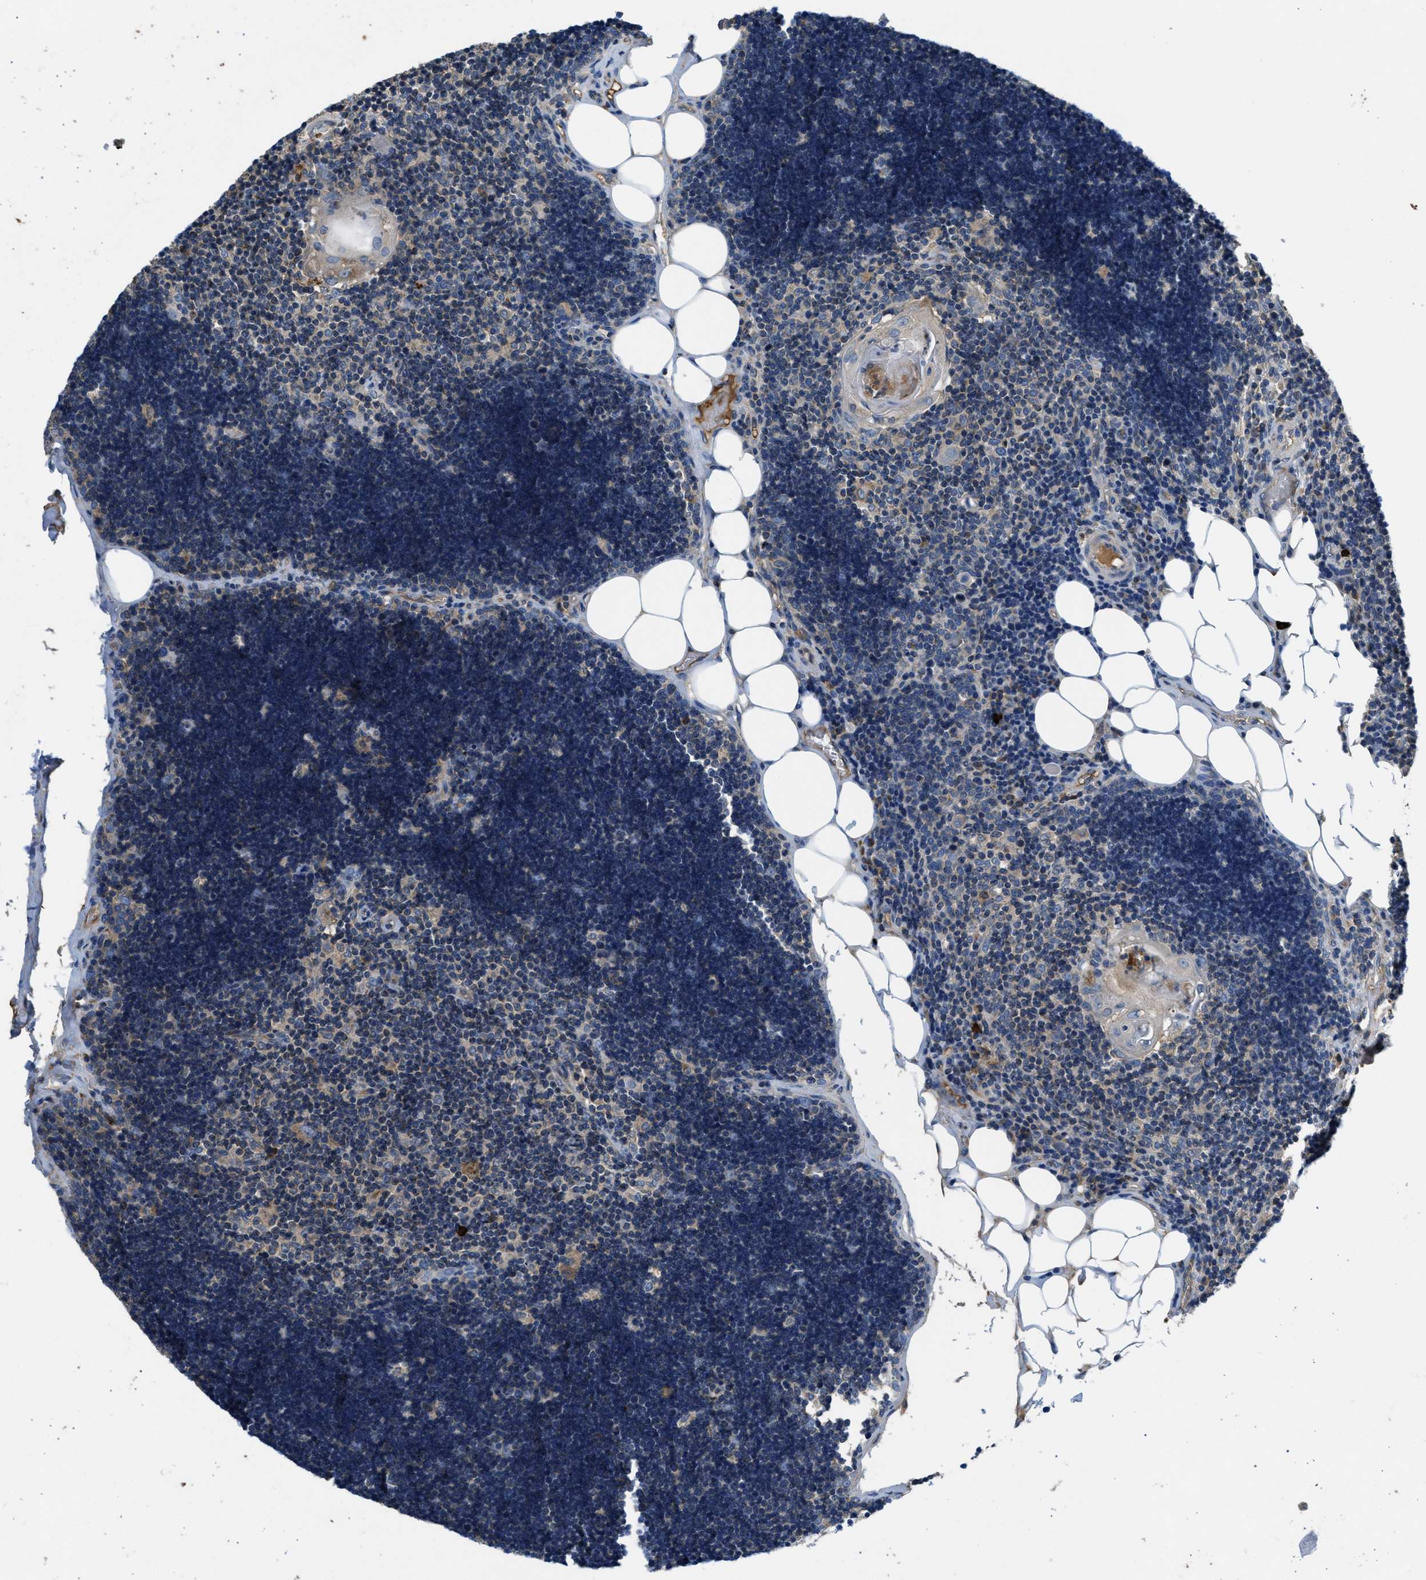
{"staining": {"intensity": "strong", "quantity": "<25%", "location": "cytoplasmic/membranous"}, "tissue": "lymph node", "cell_type": "Germinal center cells", "image_type": "normal", "snomed": [{"axis": "morphology", "description": "Normal tissue, NOS"}, {"axis": "topography", "description": "Lymph node"}], "caption": "Immunohistochemistry image of normal lymph node stained for a protein (brown), which shows medium levels of strong cytoplasmic/membranous expression in approximately <25% of germinal center cells.", "gene": "GALK1", "patient": {"sex": "male", "age": 33}}